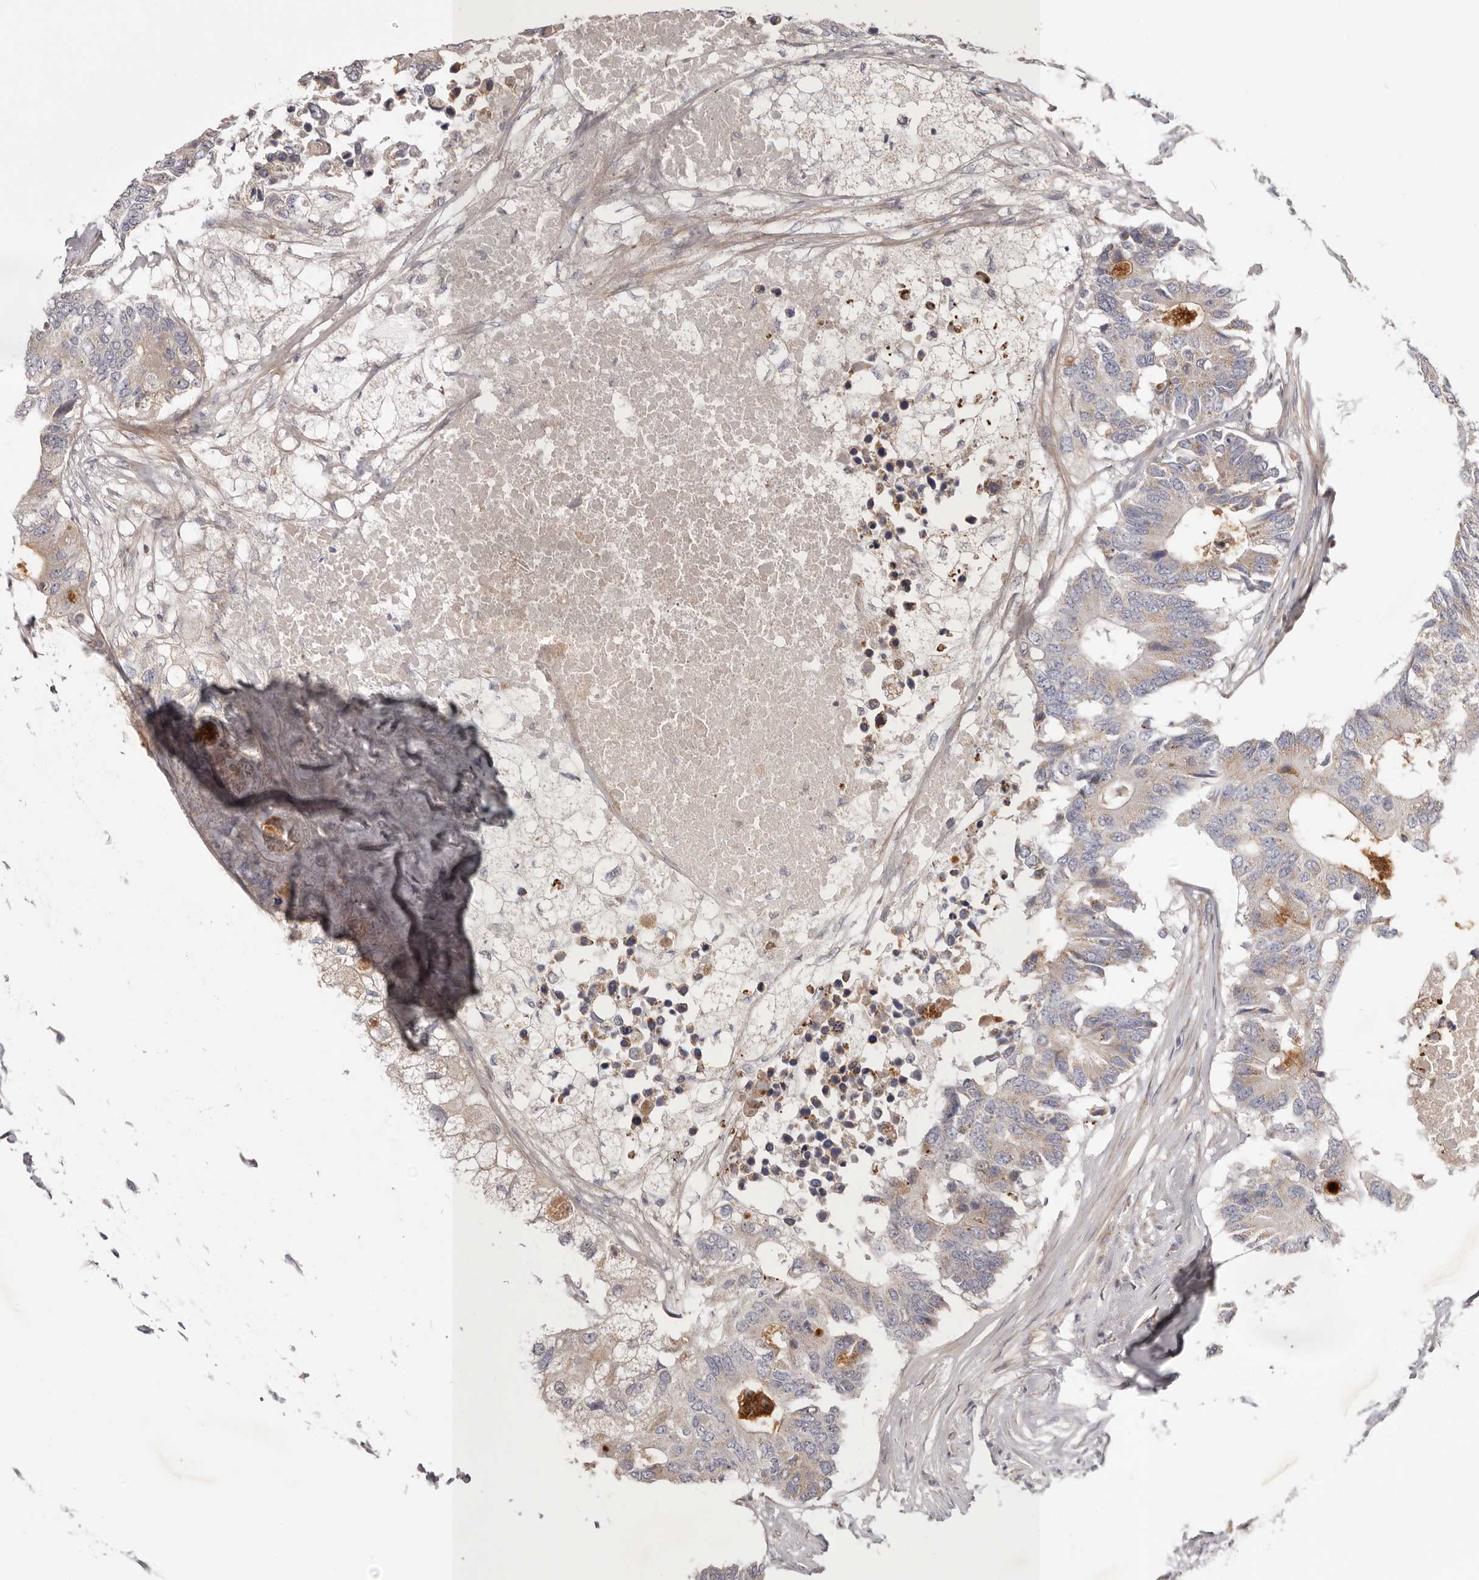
{"staining": {"intensity": "weak", "quantity": "25%-75%", "location": "cytoplasmic/membranous"}, "tissue": "colorectal cancer", "cell_type": "Tumor cells", "image_type": "cancer", "snomed": [{"axis": "morphology", "description": "Adenocarcinoma, NOS"}, {"axis": "topography", "description": "Colon"}], "caption": "Protein expression analysis of human adenocarcinoma (colorectal) reveals weak cytoplasmic/membranous expression in approximately 25%-75% of tumor cells.", "gene": "MRPS10", "patient": {"sex": "male", "age": 71}}